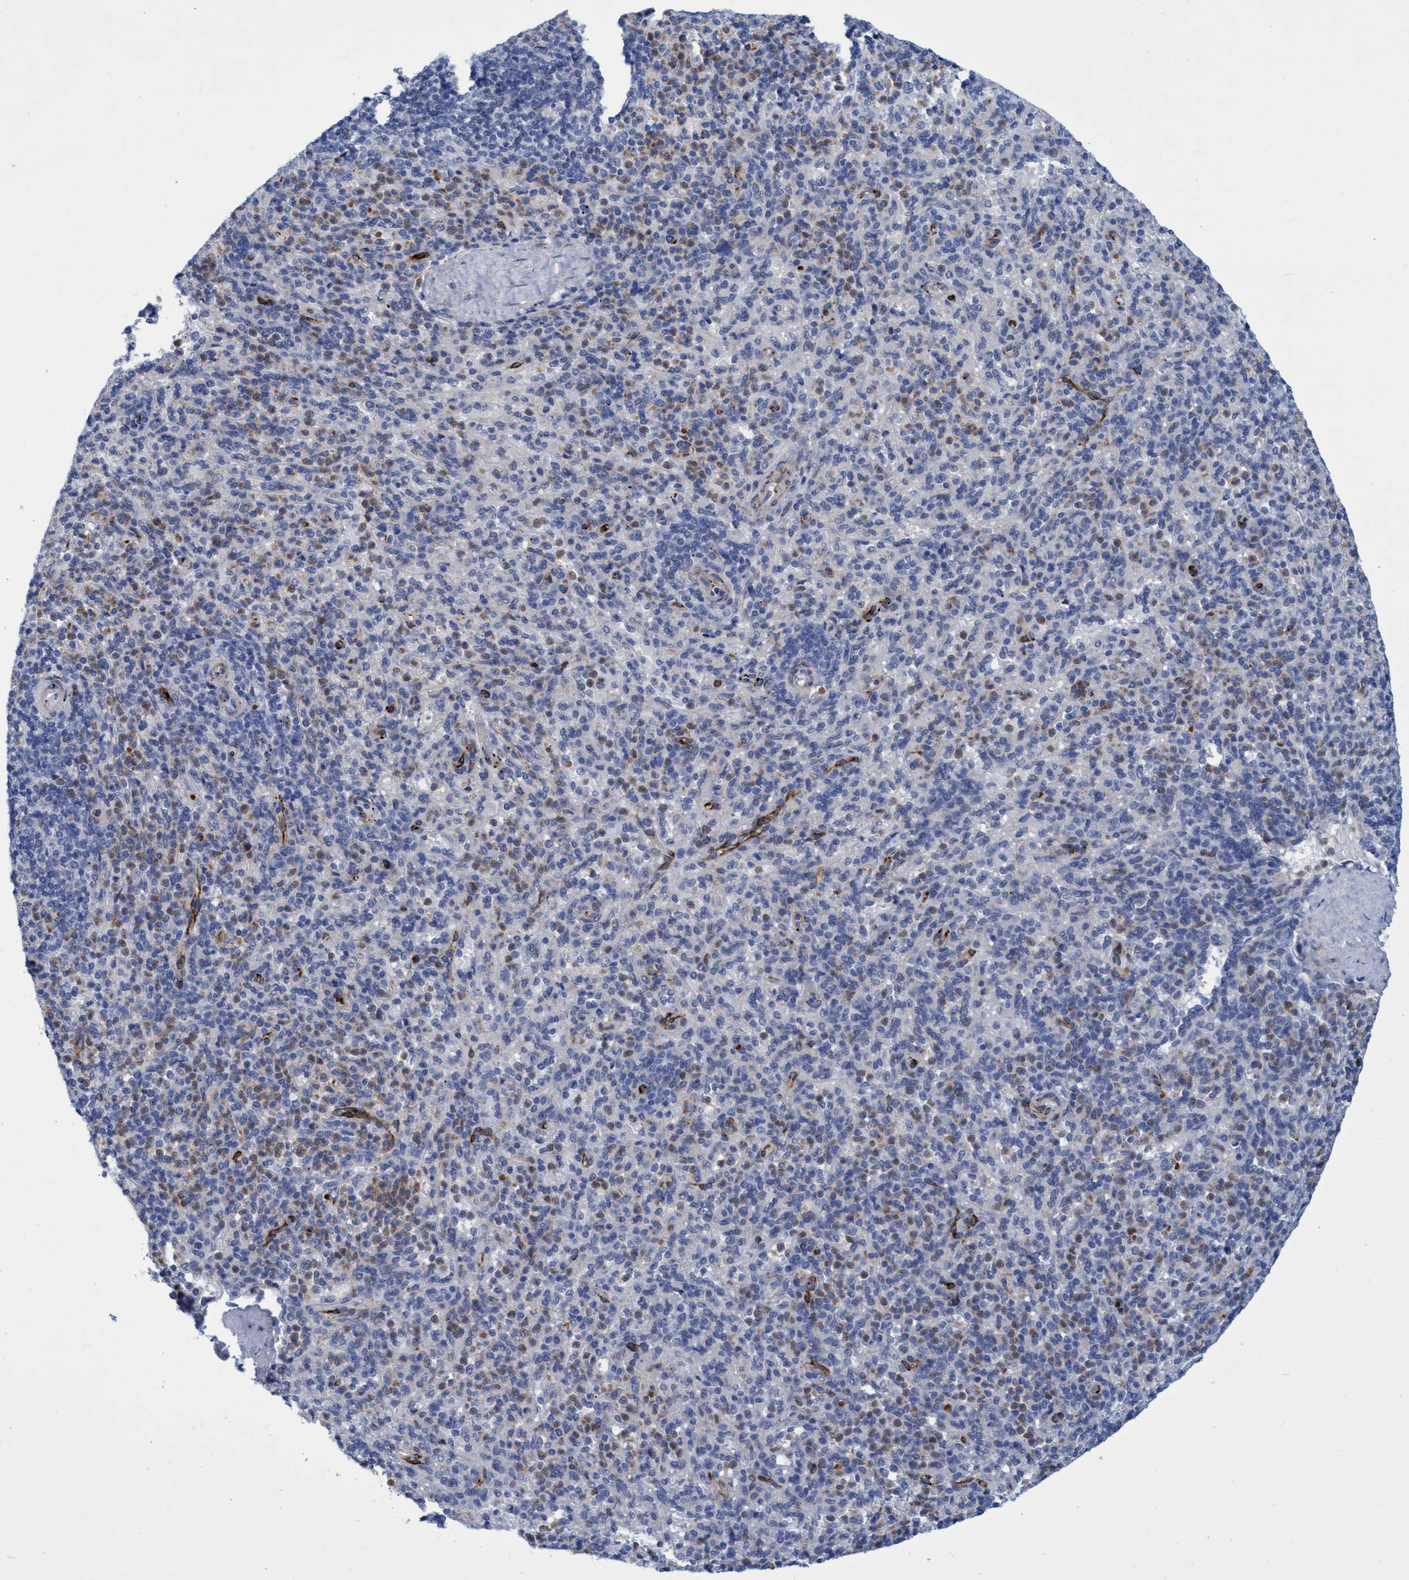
{"staining": {"intensity": "negative", "quantity": "none", "location": "none"}, "tissue": "spleen", "cell_type": "Cells in red pulp", "image_type": "normal", "snomed": [{"axis": "morphology", "description": "Normal tissue, NOS"}, {"axis": "topography", "description": "Spleen"}], "caption": "Image shows no significant protein expression in cells in red pulp of benign spleen. Brightfield microscopy of IHC stained with DAB (3,3'-diaminobenzidine) (brown) and hematoxylin (blue), captured at high magnification.", "gene": "SLC43A2", "patient": {"sex": "male", "age": 36}}